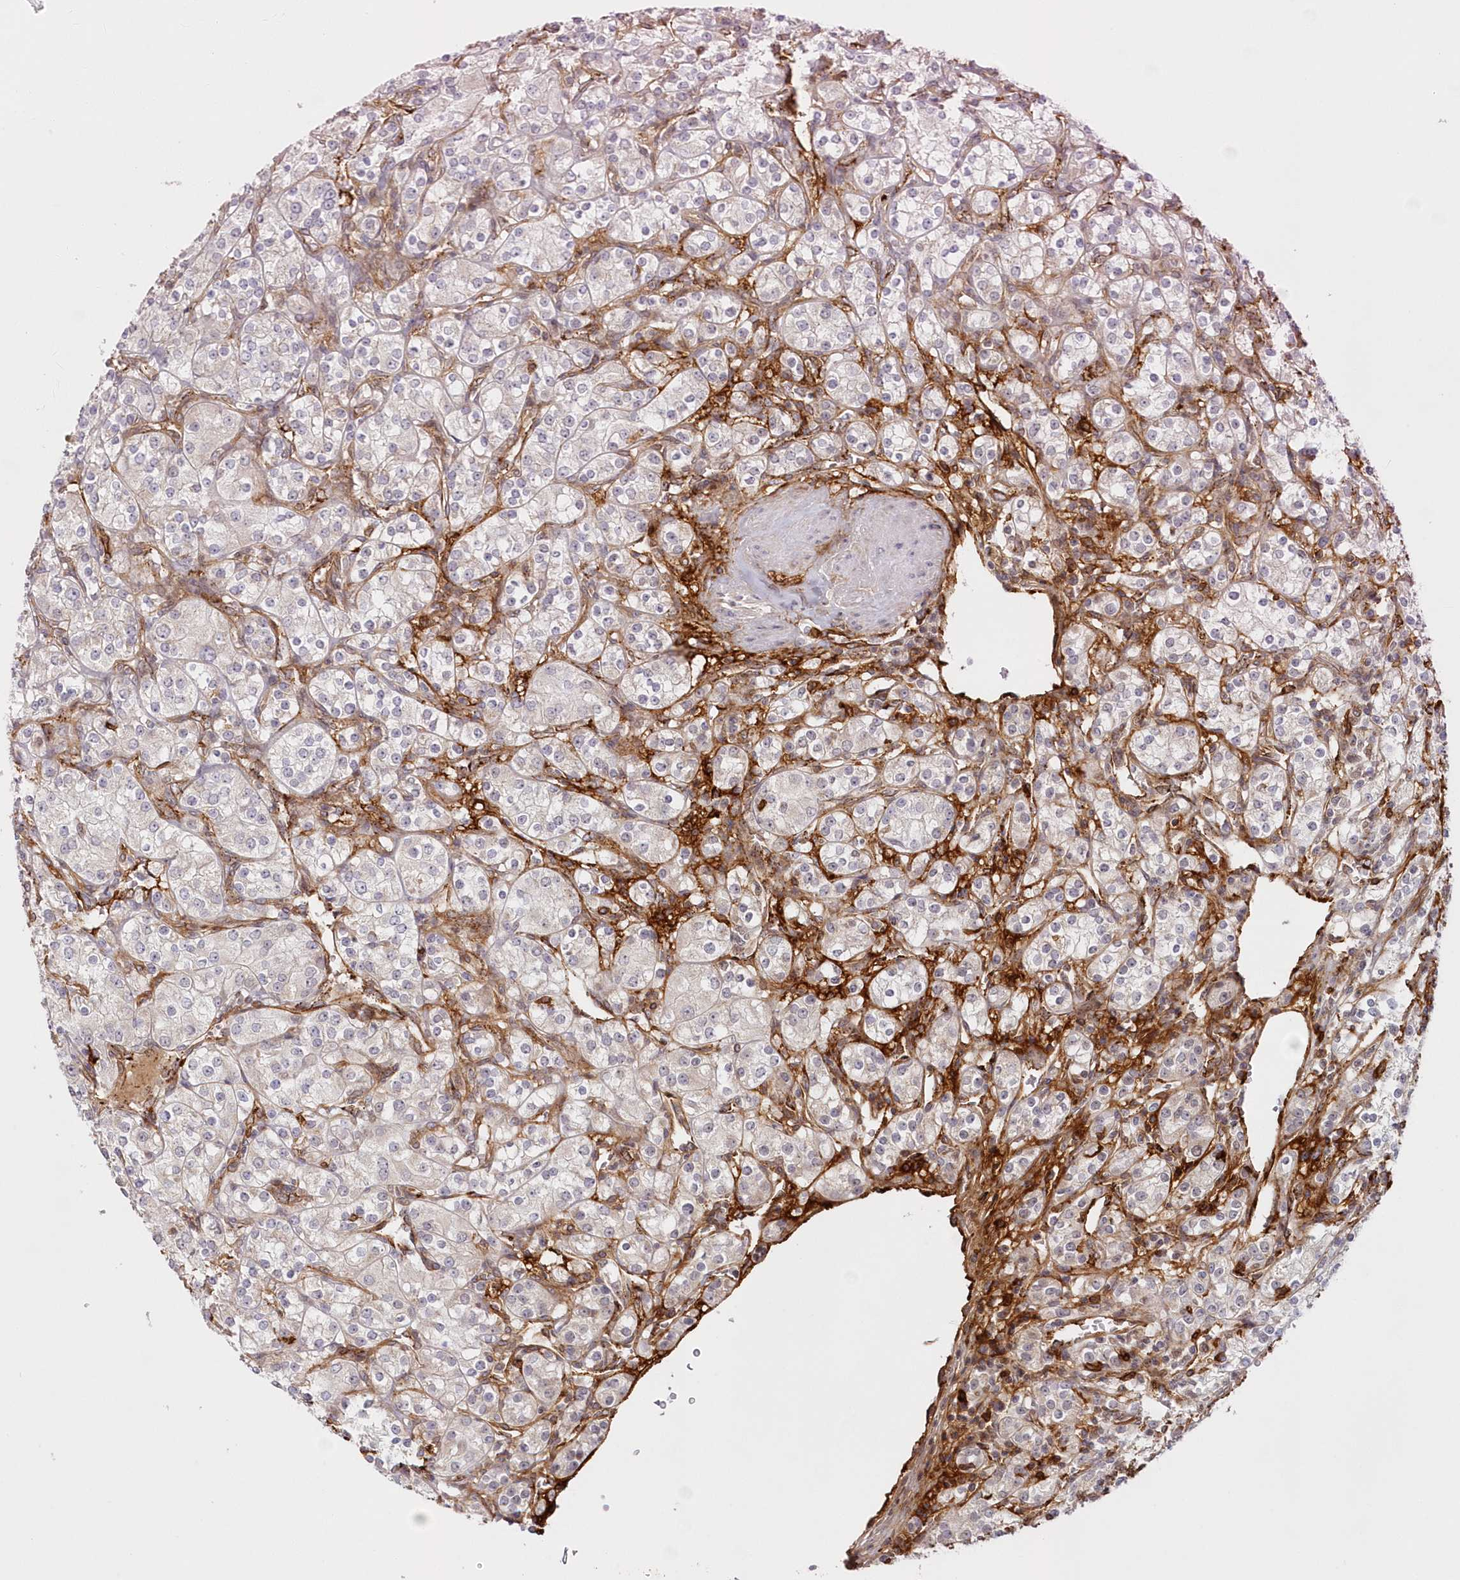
{"staining": {"intensity": "negative", "quantity": "none", "location": "none"}, "tissue": "renal cancer", "cell_type": "Tumor cells", "image_type": "cancer", "snomed": [{"axis": "morphology", "description": "Adenocarcinoma, NOS"}, {"axis": "topography", "description": "Kidney"}], "caption": "This is an immunohistochemistry micrograph of human renal cancer. There is no staining in tumor cells.", "gene": "AFAP1L2", "patient": {"sex": "male", "age": 77}}